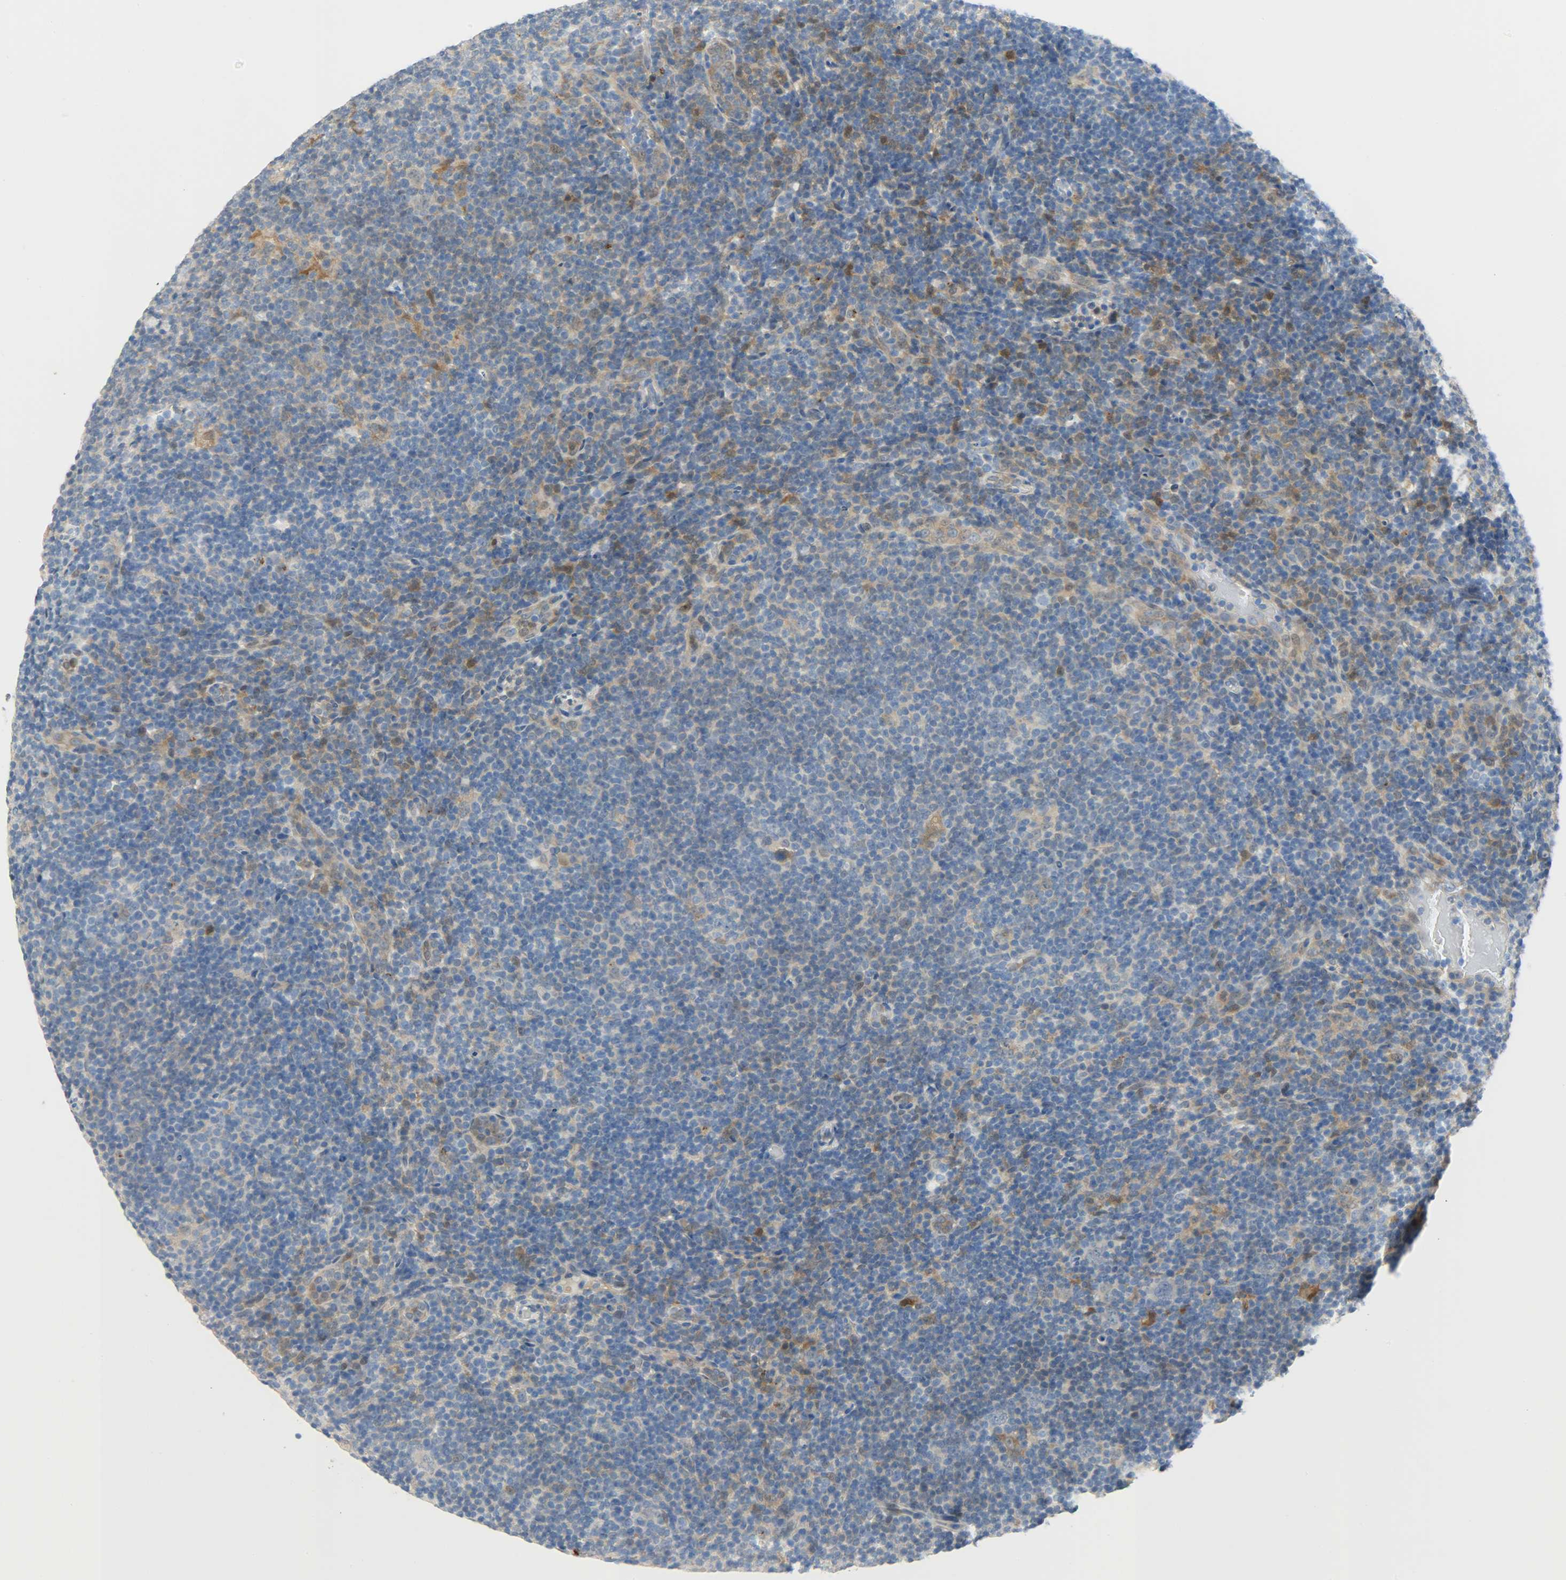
{"staining": {"intensity": "moderate", "quantity": "<25%", "location": "cytoplasmic/membranous,nuclear"}, "tissue": "lymphoma", "cell_type": "Tumor cells", "image_type": "cancer", "snomed": [{"axis": "morphology", "description": "Hodgkin's disease, NOS"}, {"axis": "topography", "description": "Lymph node"}], "caption": "Moderate cytoplasmic/membranous and nuclear staining for a protein is present in approximately <25% of tumor cells of lymphoma using immunohistochemistry (IHC).", "gene": "EIF4EBP1", "patient": {"sex": "female", "age": 57}}